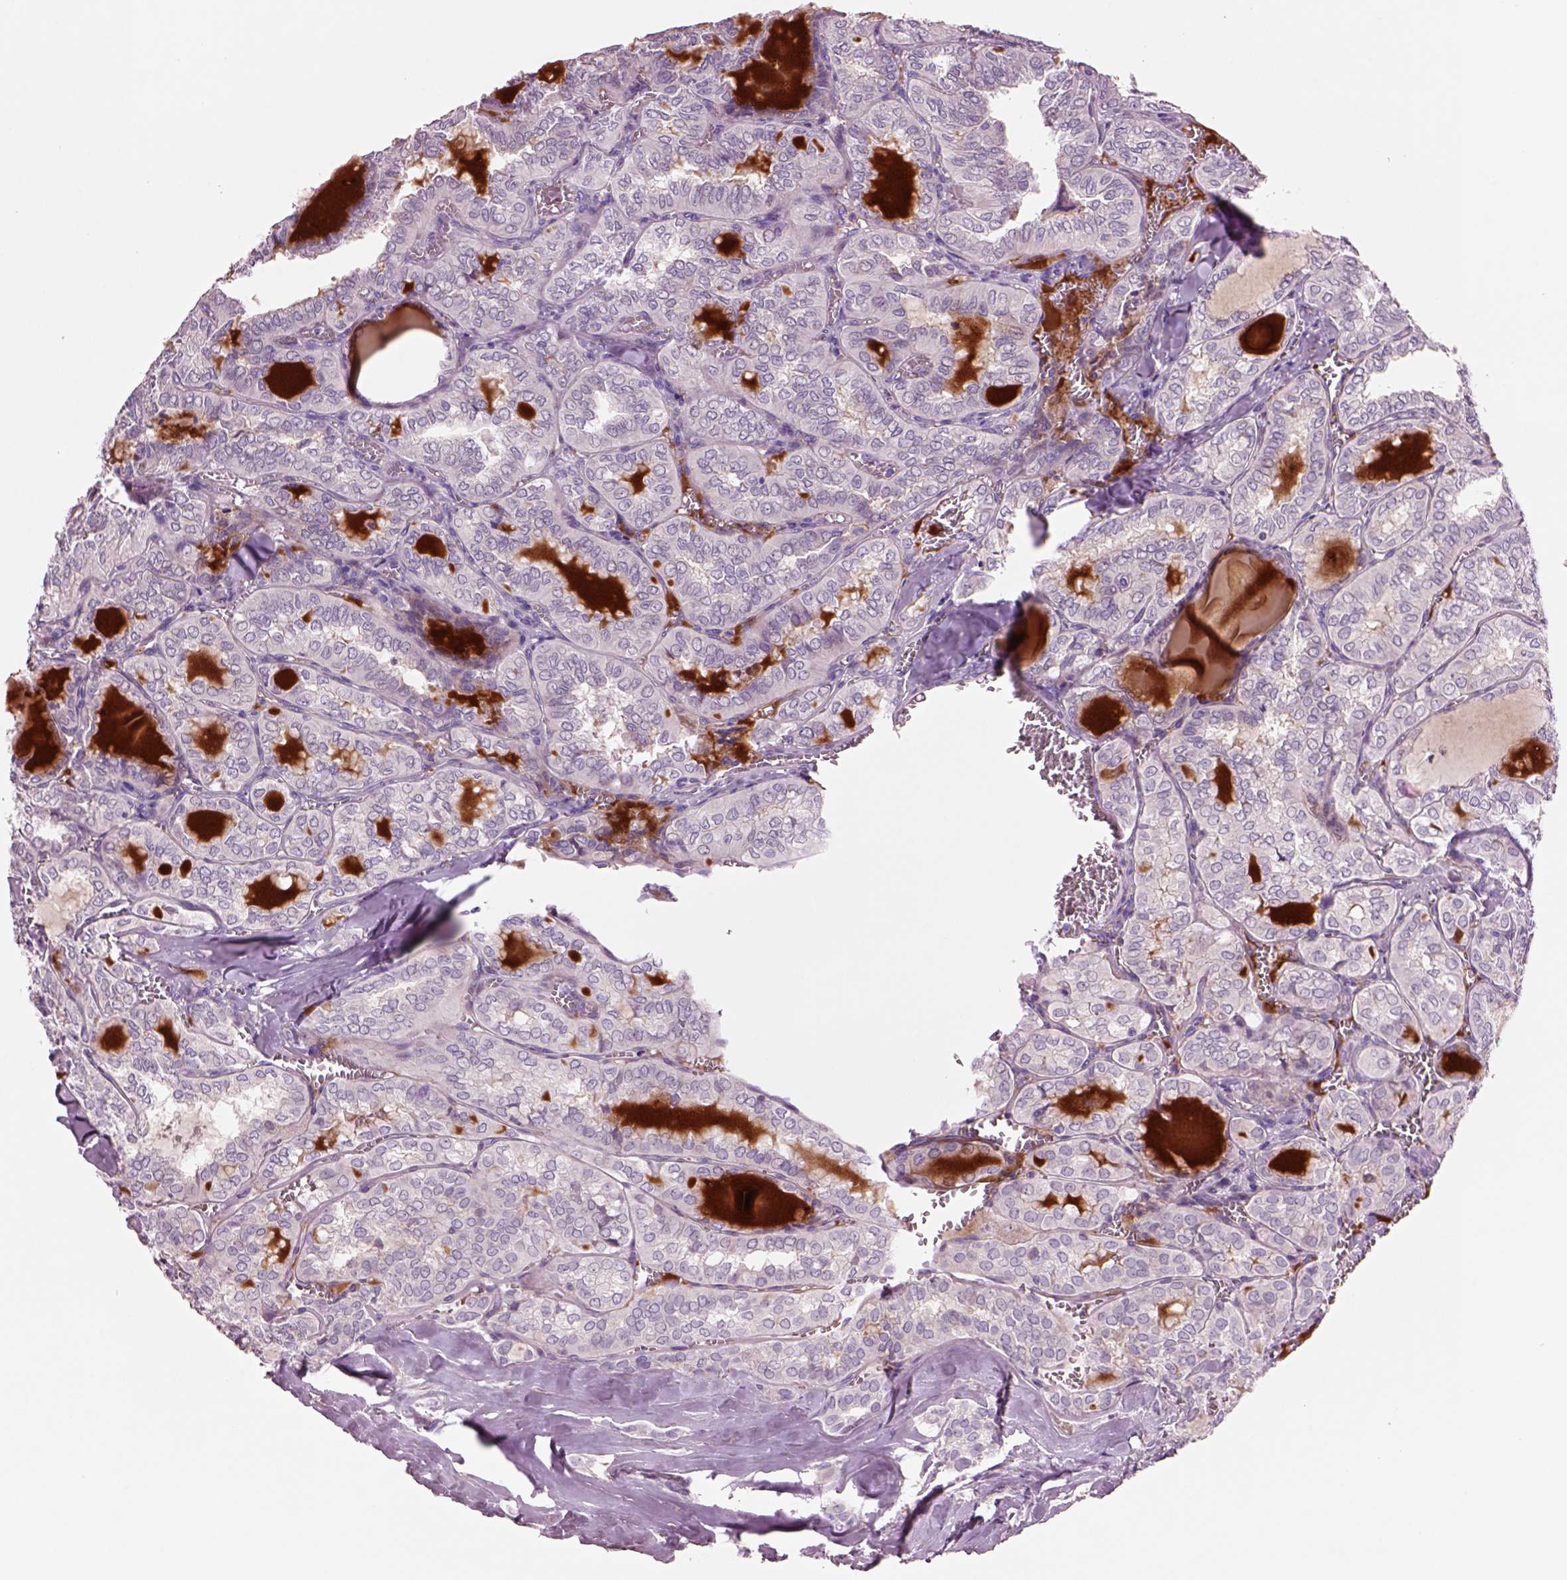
{"staining": {"intensity": "negative", "quantity": "none", "location": "none"}, "tissue": "thyroid cancer", "cell_type": "Tumor cells", "image_type": "cancer", "snomed": [{"axis": "morphology", "description": "Papillary adenocarcinoma, NOS"}, {"axis": "topography", "description": "Thyroid gland"}], "caption": "Immunohistochemistry (IHC) micrograph of neoplastic tissue: thyroid cancer stained with DAB (3,3'-diaminobenzidine) shows no significant protein positivity in tumor cells. (Brightfield microscopy of DAB immunohistochemistry (IHC) at high magnification).", "gene": "PLPP7", "patient": {"sex": "female", "age": 41}}